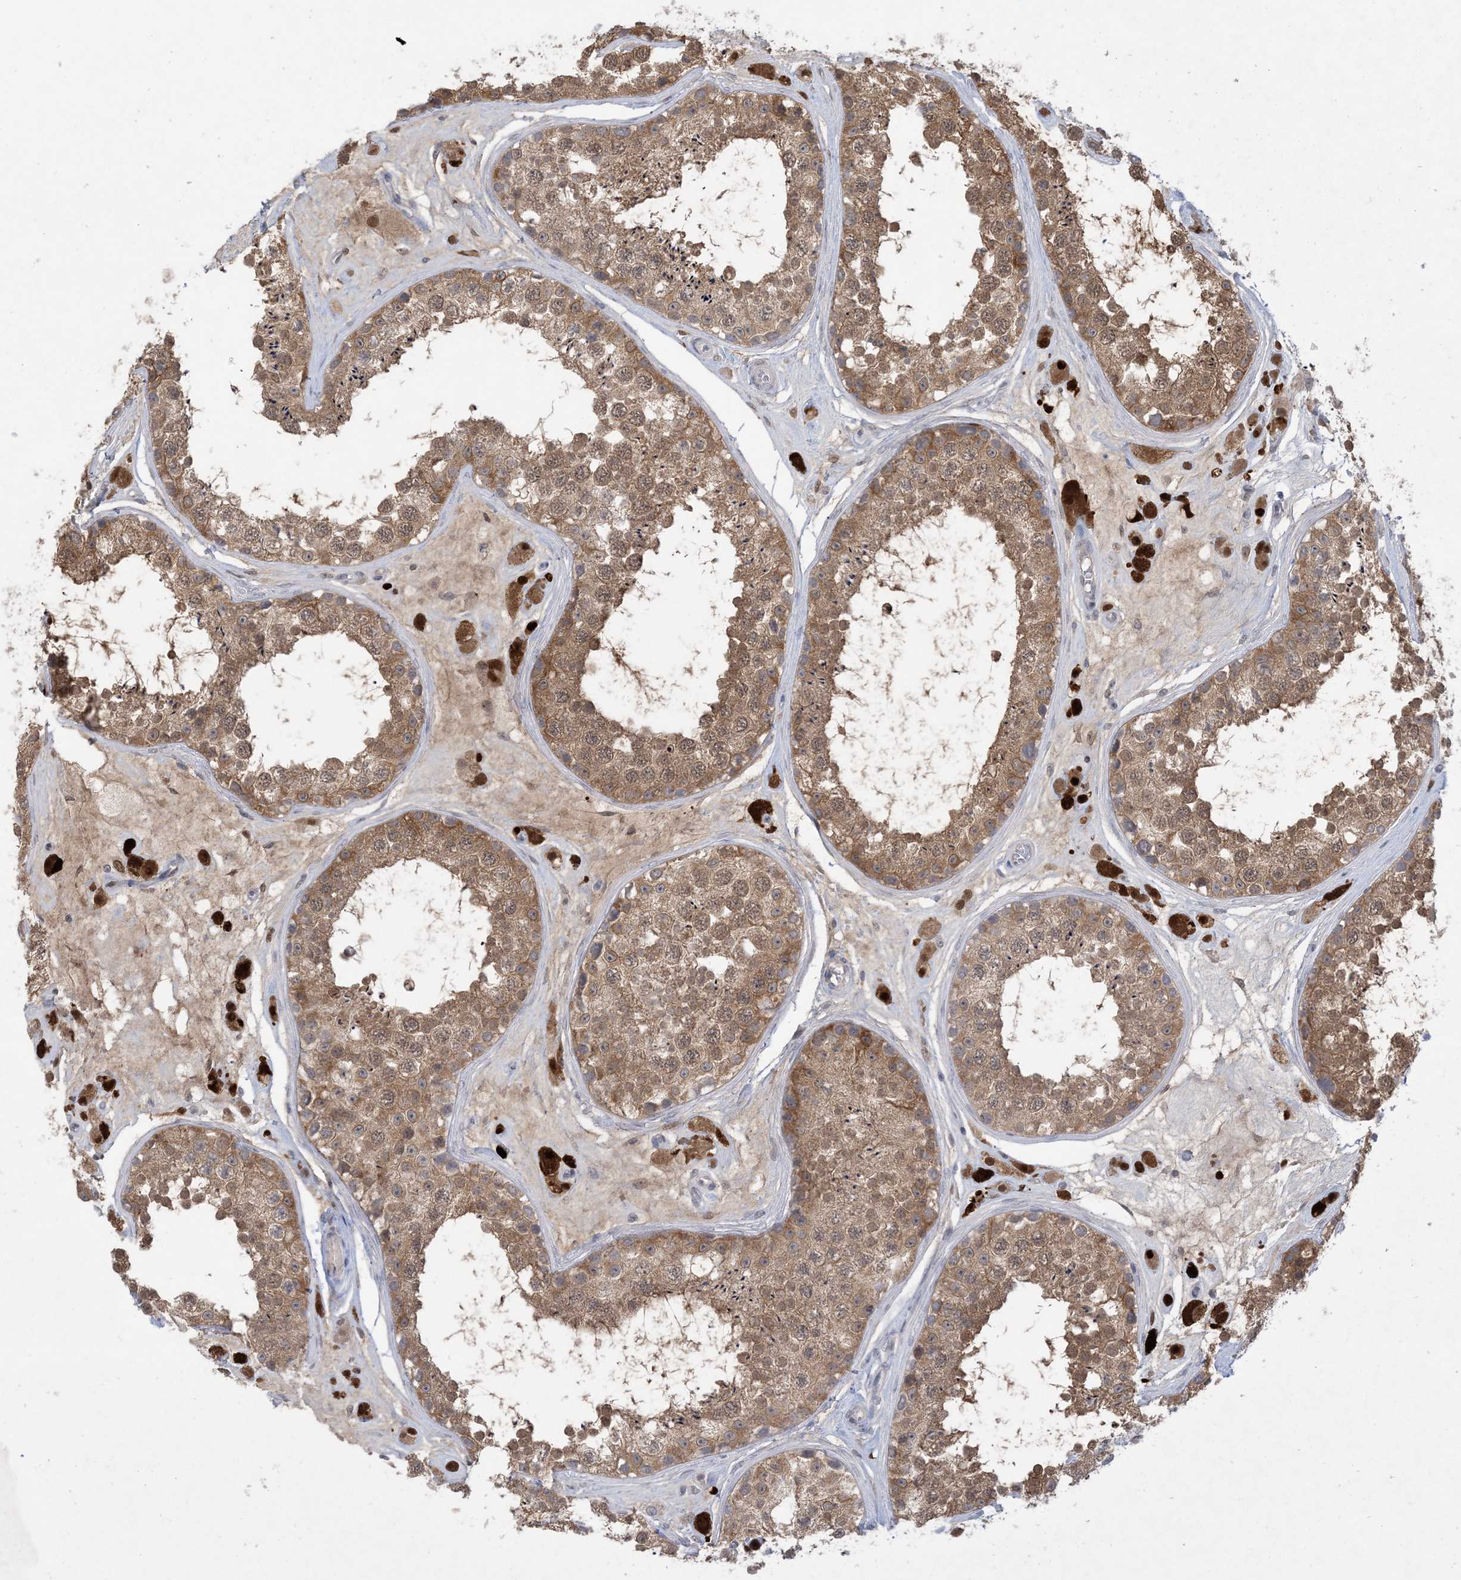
{"staining": {"intensity": "moderate", "quantity": ">75%", "location": "cytoplasmic/membranous,nuclear"}, "tissue": "testis", "cell_type": "Cells in seminiferous ducts", "image_type": "normal", "snomed": [{"axis": "morphology", "description": "Normal tissue, NOS"}, {"axis": "topography", "description": "Testis"}], "caption": "A high-resolution image shows immunohistochemistry staining of unremarkable testis, which exhibits moderate cytoplasmic/membranous,nuclear expression in about >75% of cells in seminiferous ducts. Using DAB (brown) and hematoxylin (blue) stains, captured at high magnification using brightfield microscopy.", "gene": "HMGCS1", "patient": {"sex": "male", "age": 25}}